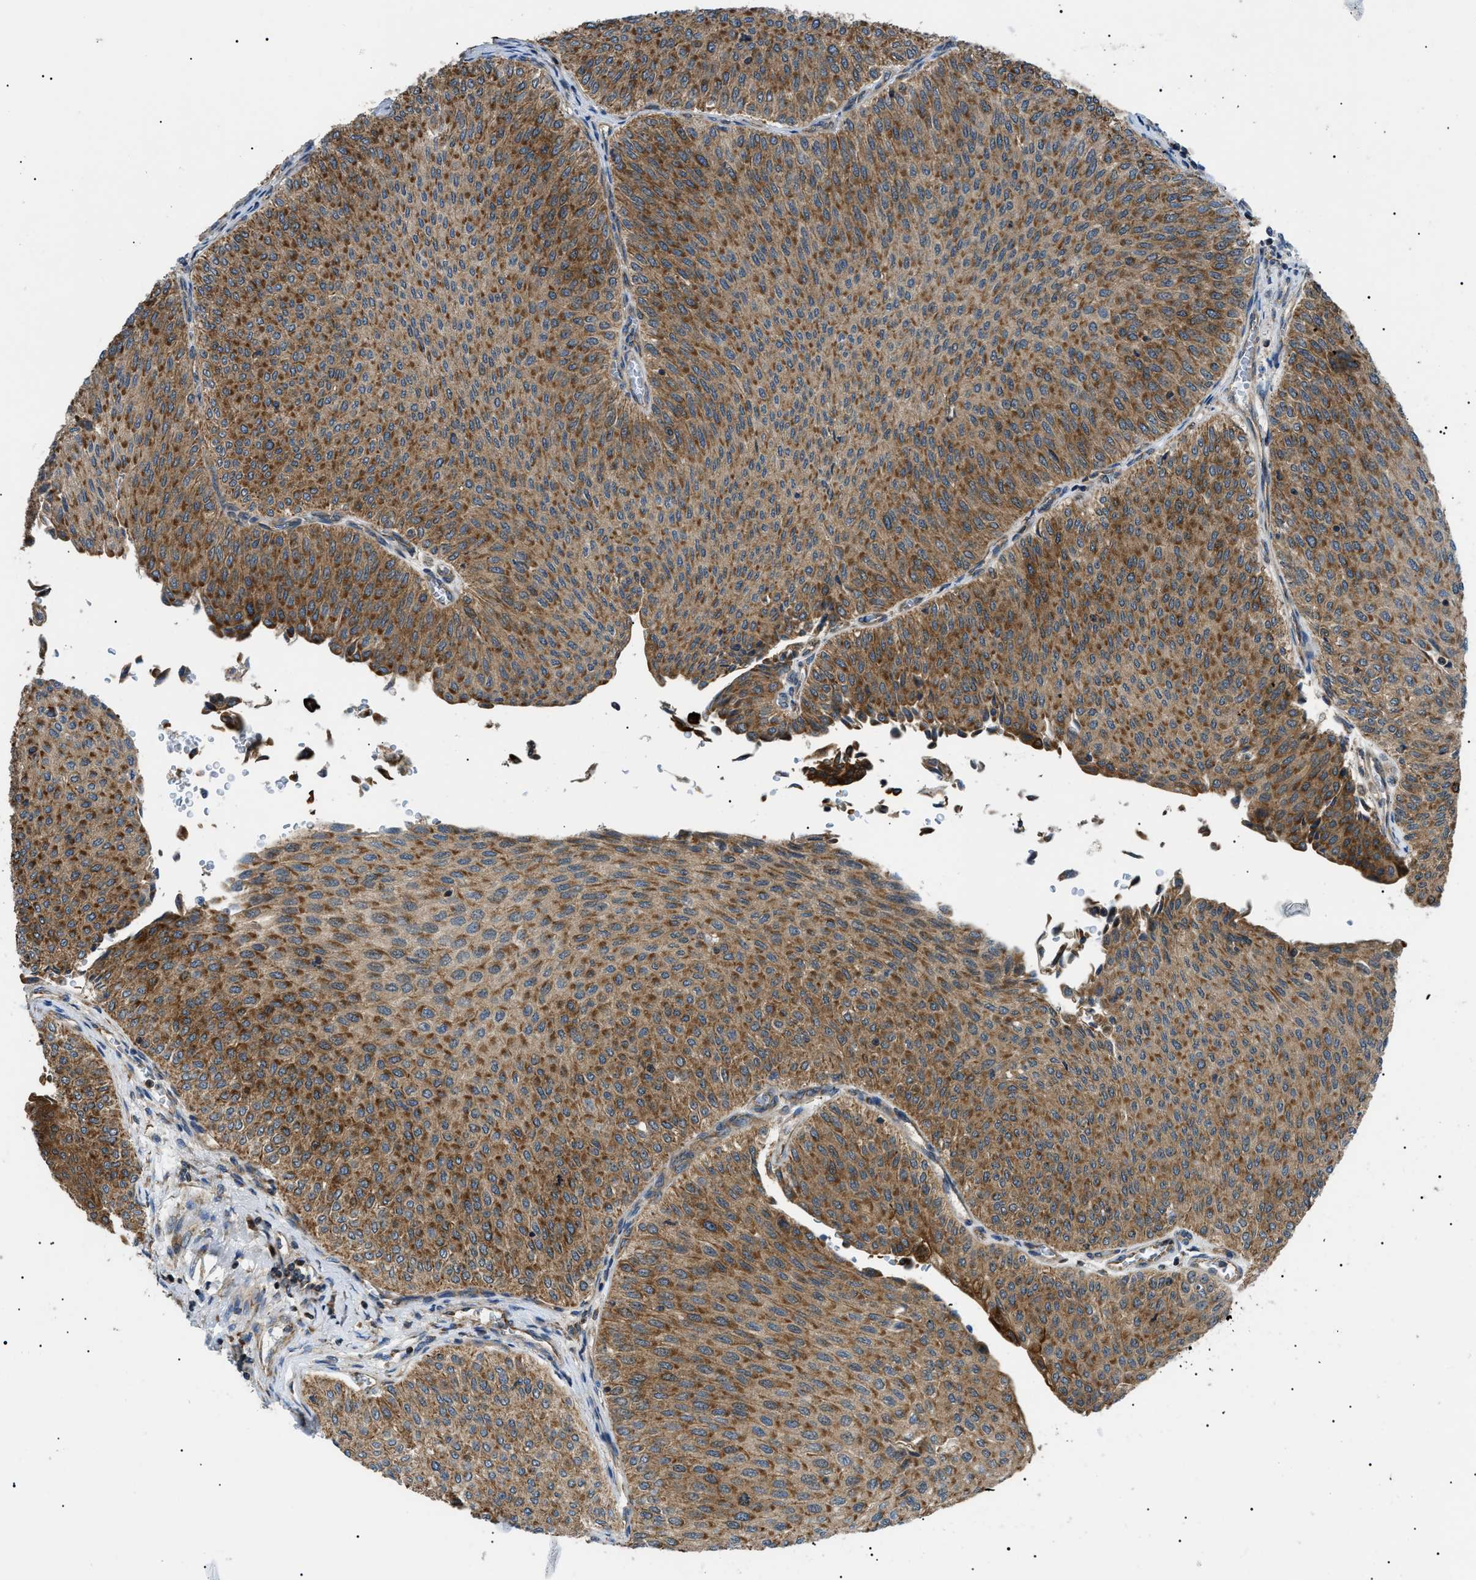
{"staining": {"intensity": "moderate", "quantity": ">75%", "location": "cytoplasmic/membranous"}, "tissue": "urothelial cancer", "cell_type": "Tumor cells", "image_type": "cancer", "snomed": [{"axis": "morphology", "description": "Urothelial carcinoma, Low grade"}, {"axis": "topography", "description": "Urinary bladder"}], "caption": "This is an image of immunohistochemistry staining of urothelial carcinoma (low-grade), which shows moderate positivity in the cytoplasmic/membranous of tumor cells.", "gene": "SRPK1", "patient": {"sex": "male", "age": 78}}